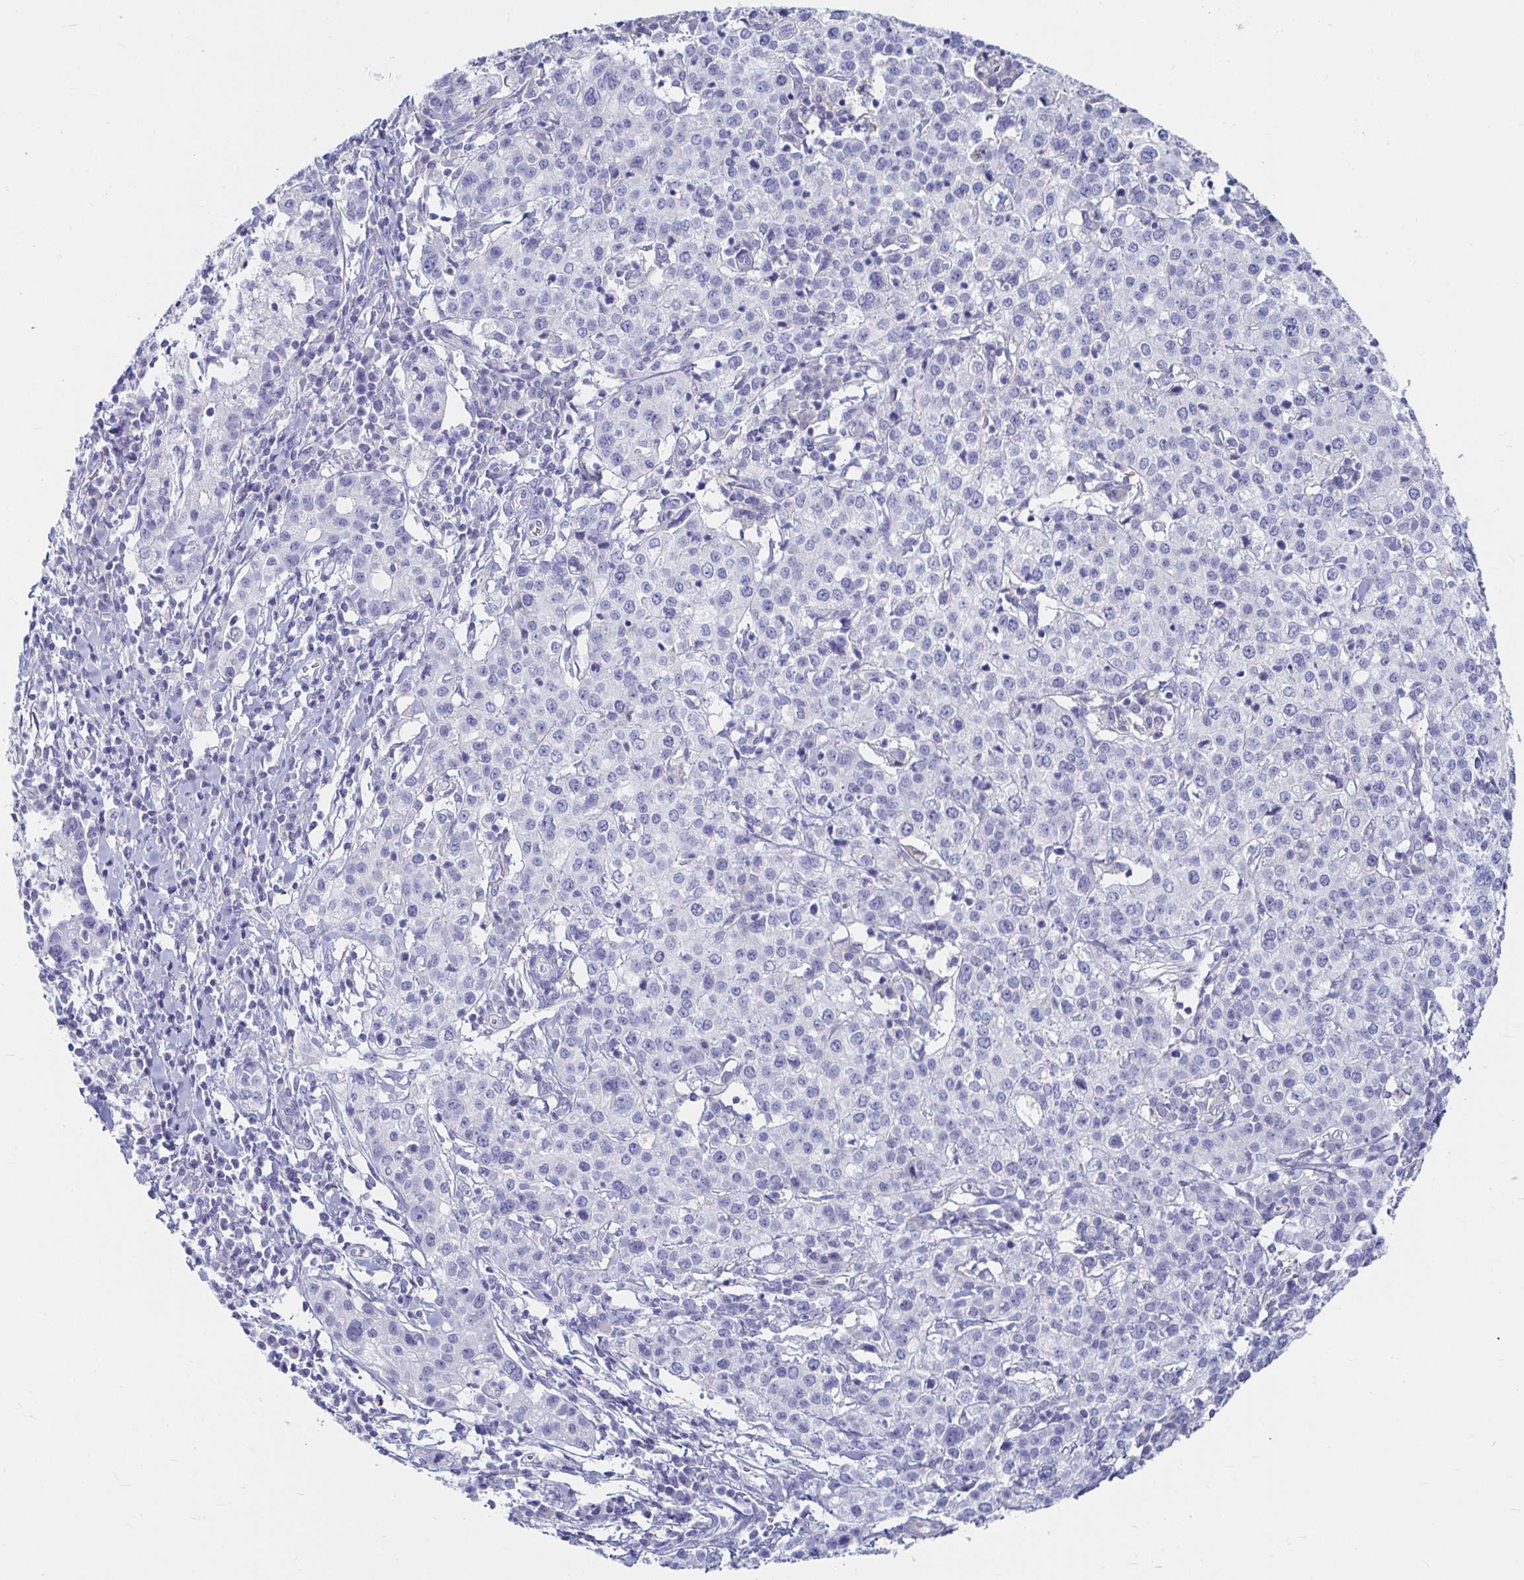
{"staining": {"intensity": "negative", "quantity": "none", "location": "none"}, "tissue": "cervical cancer", "cell_type": "Tumor cells", "image_type": "cancer", "snomed": [{"axis": "morphology", "description": "Normal tissue, NOS"}, {"axis": "morphology", "description": "Adenocarcinoma, NOS"}, {"axis": "topography", "description": "Cervix"}], "caption": "This micrograph is of cervical cancer (adenocarcinoma) stained with immunohistochemistry to label a protein in brown with the nuclei are counter-stained blue. There is no staining in tumor cells.", "gene": "CA9", "patient": {"sex": "female", "age": 44}}